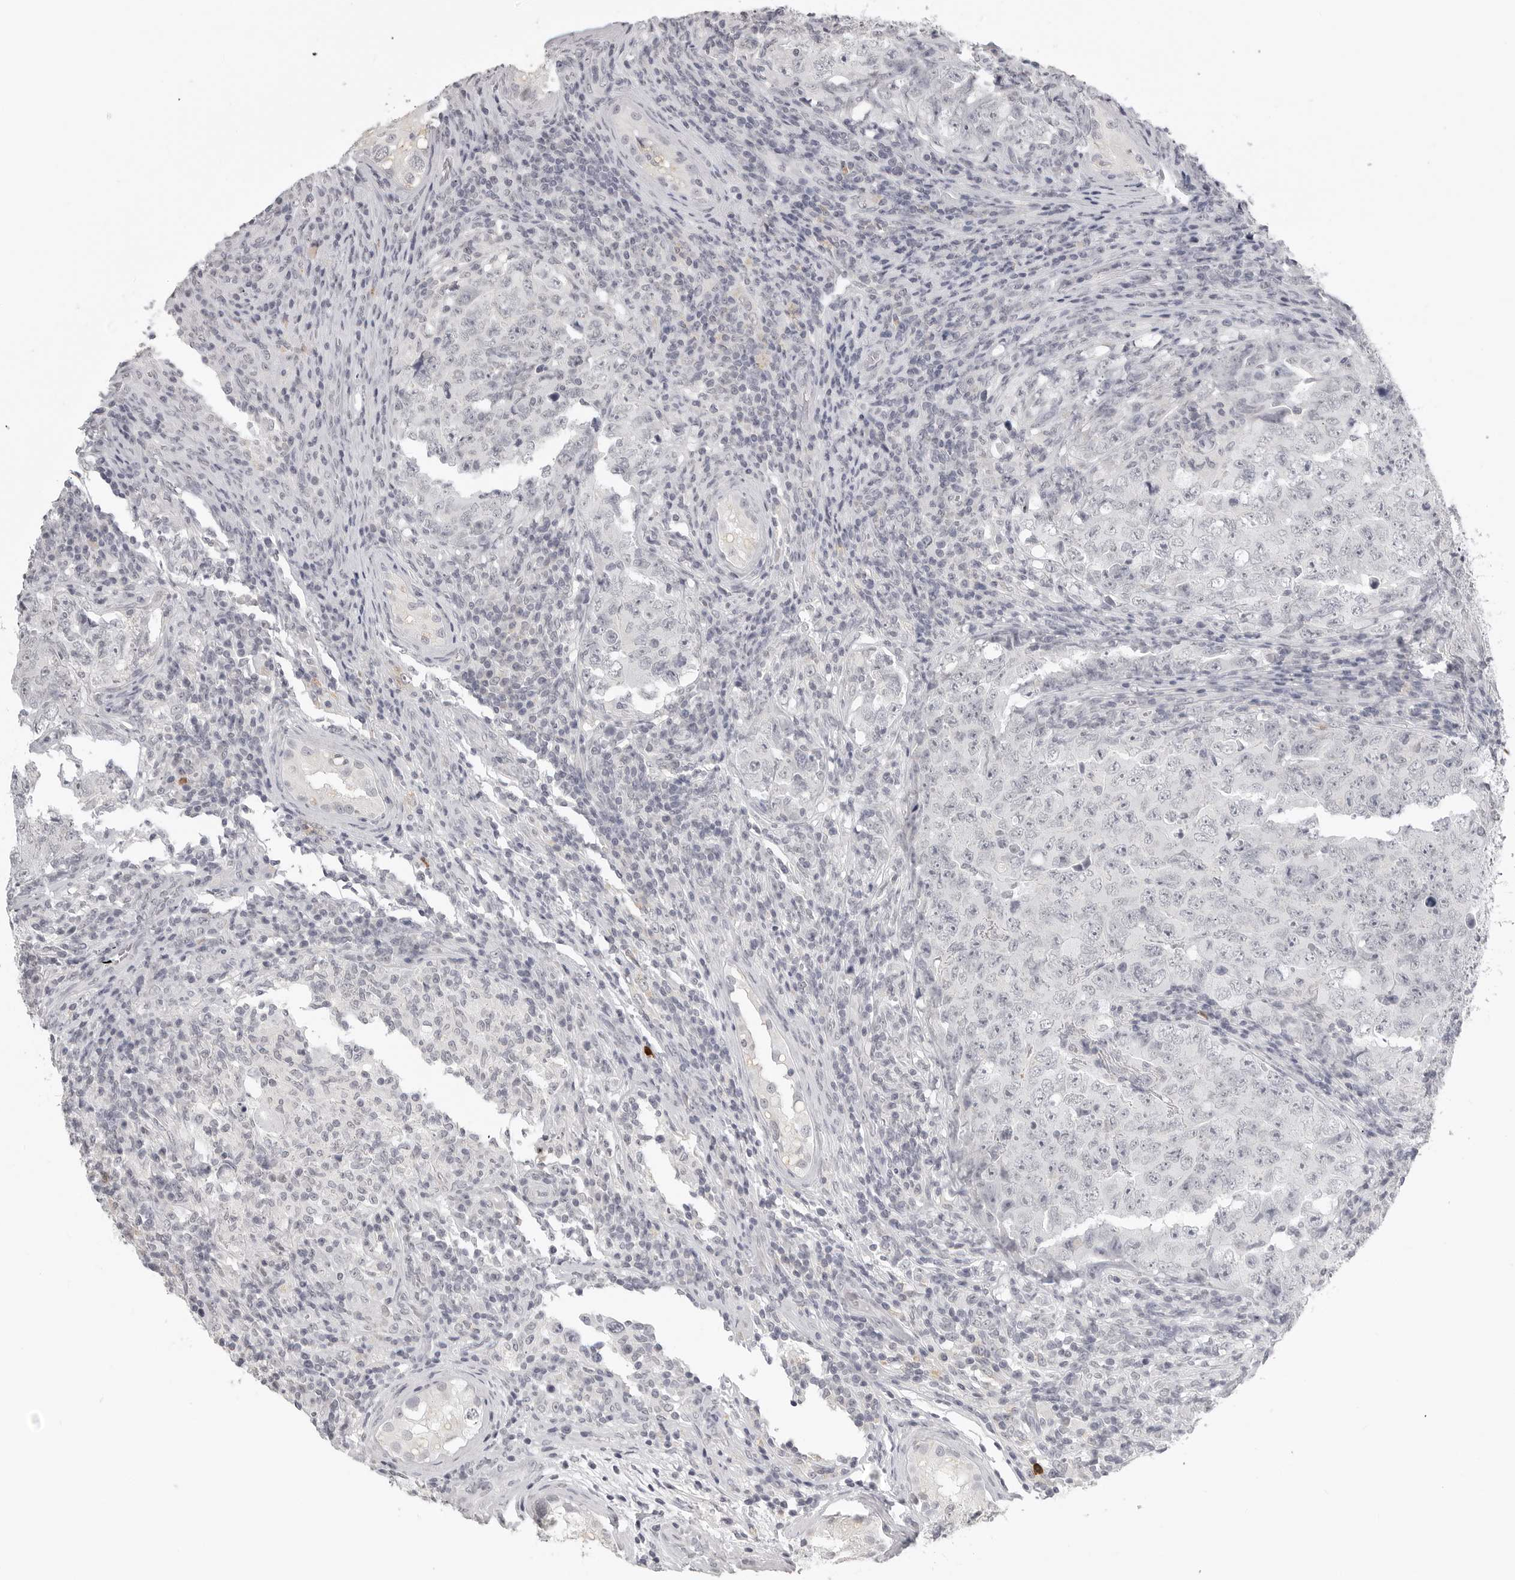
{"staining": {"intensity": "negative", "quantity": "none", "location": "none"}, "tissue": "testis cancer", "cell_type": "Tumor cells", "image_type": "cancer", "snomed": [{"axis": "morphology", "description": "Carcinoma, Embryonal, NOS"}, {"axis": "topography", "description": "Testis"}], "caption": "An IHC histopathology image of testis cancer is shown. There is no staining in tumor cells of testis cancer. (DAB immunohistochemistry (IHC) with hematoxylin counter stain).", "gene": "BPIFA1", "patient": {"sex": "male", "age": 26}}